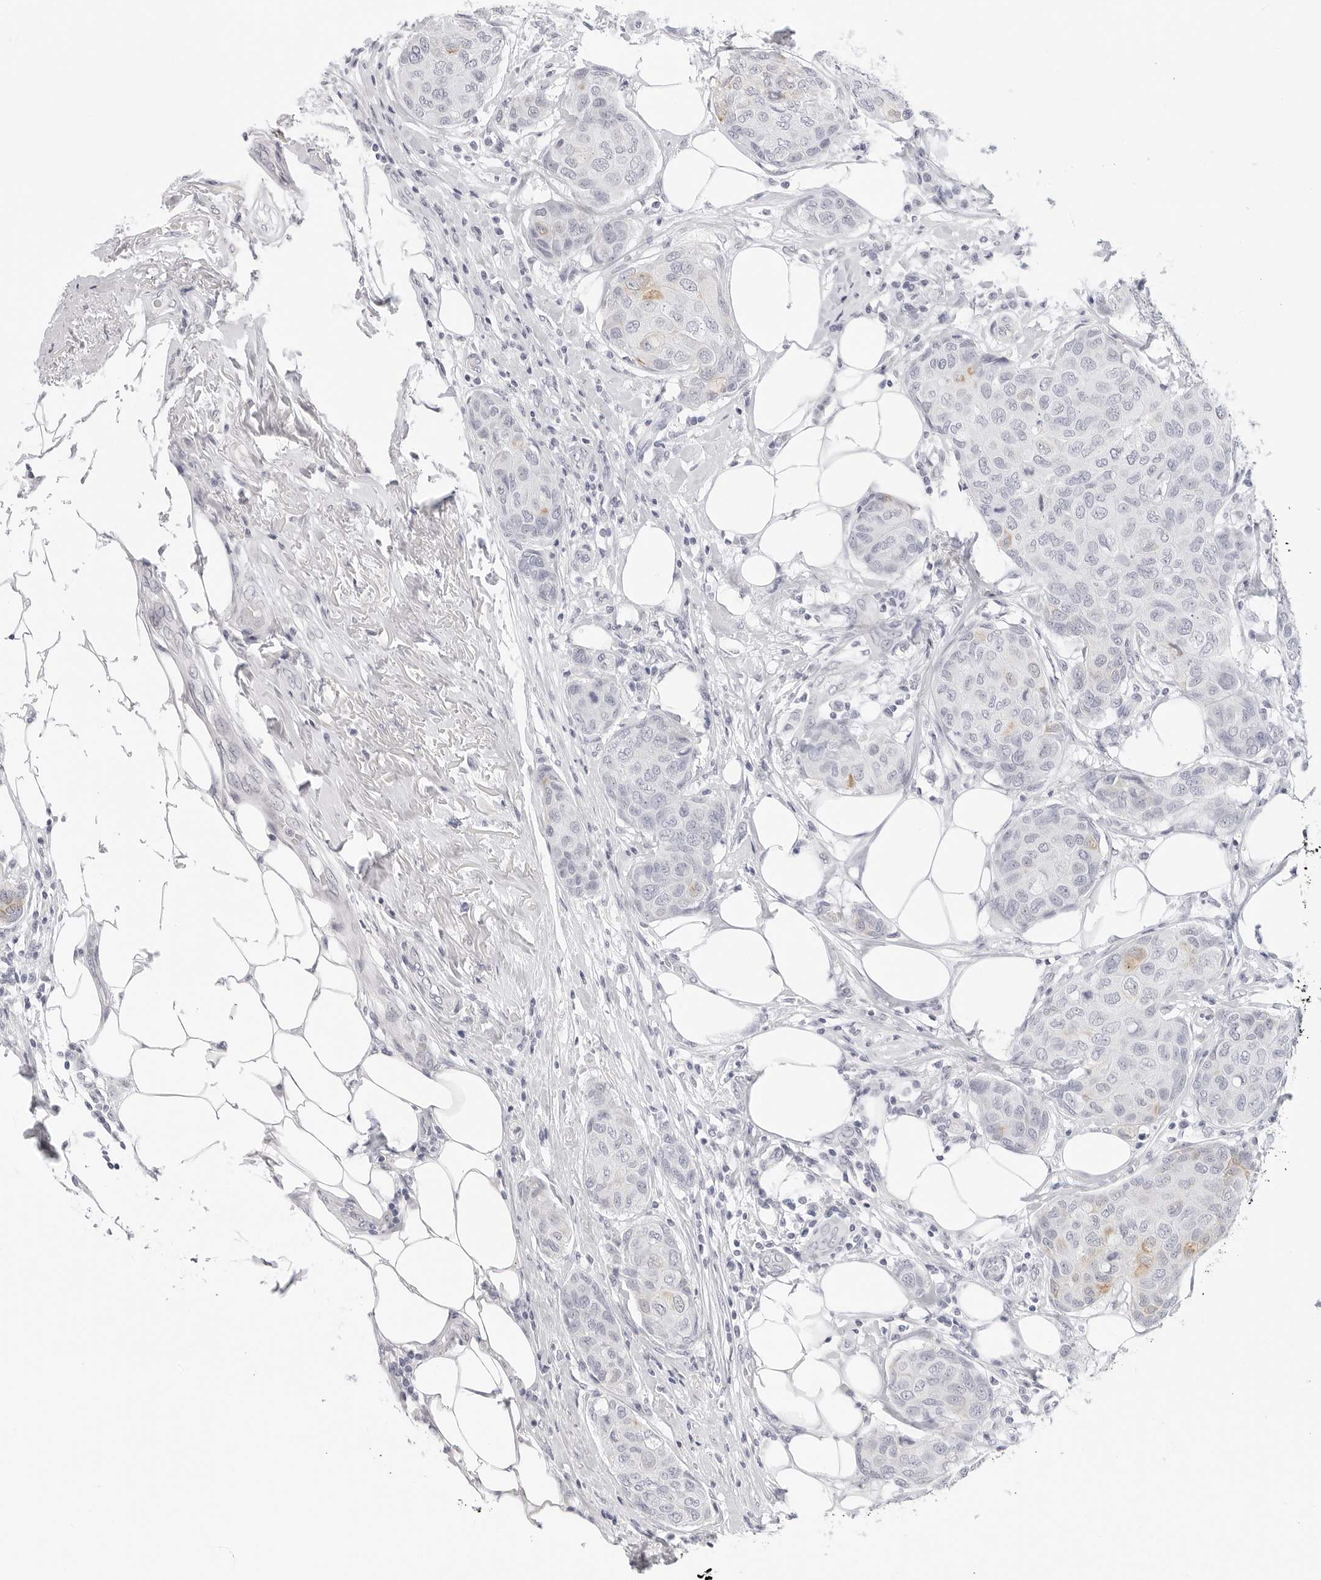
{"staining": {"intensity": "weak", "quantity": "<25%", "location": "cytoplasmic/membranous"}, "tissue": "breast cancer", "cell_type": "Tumor cells", "image_type": "cancer", "snomed": [{"axis": "morphology", "description": "Duct carcinoma"}, {"axis": "topography", "description": "Breast"}], "caption": "Tumor cells are negative for brown protein staining in breast cancer (intraductal carcinoma).", "gene": "HMGCS2", "patient": {"sex": "female", "age": 80}}